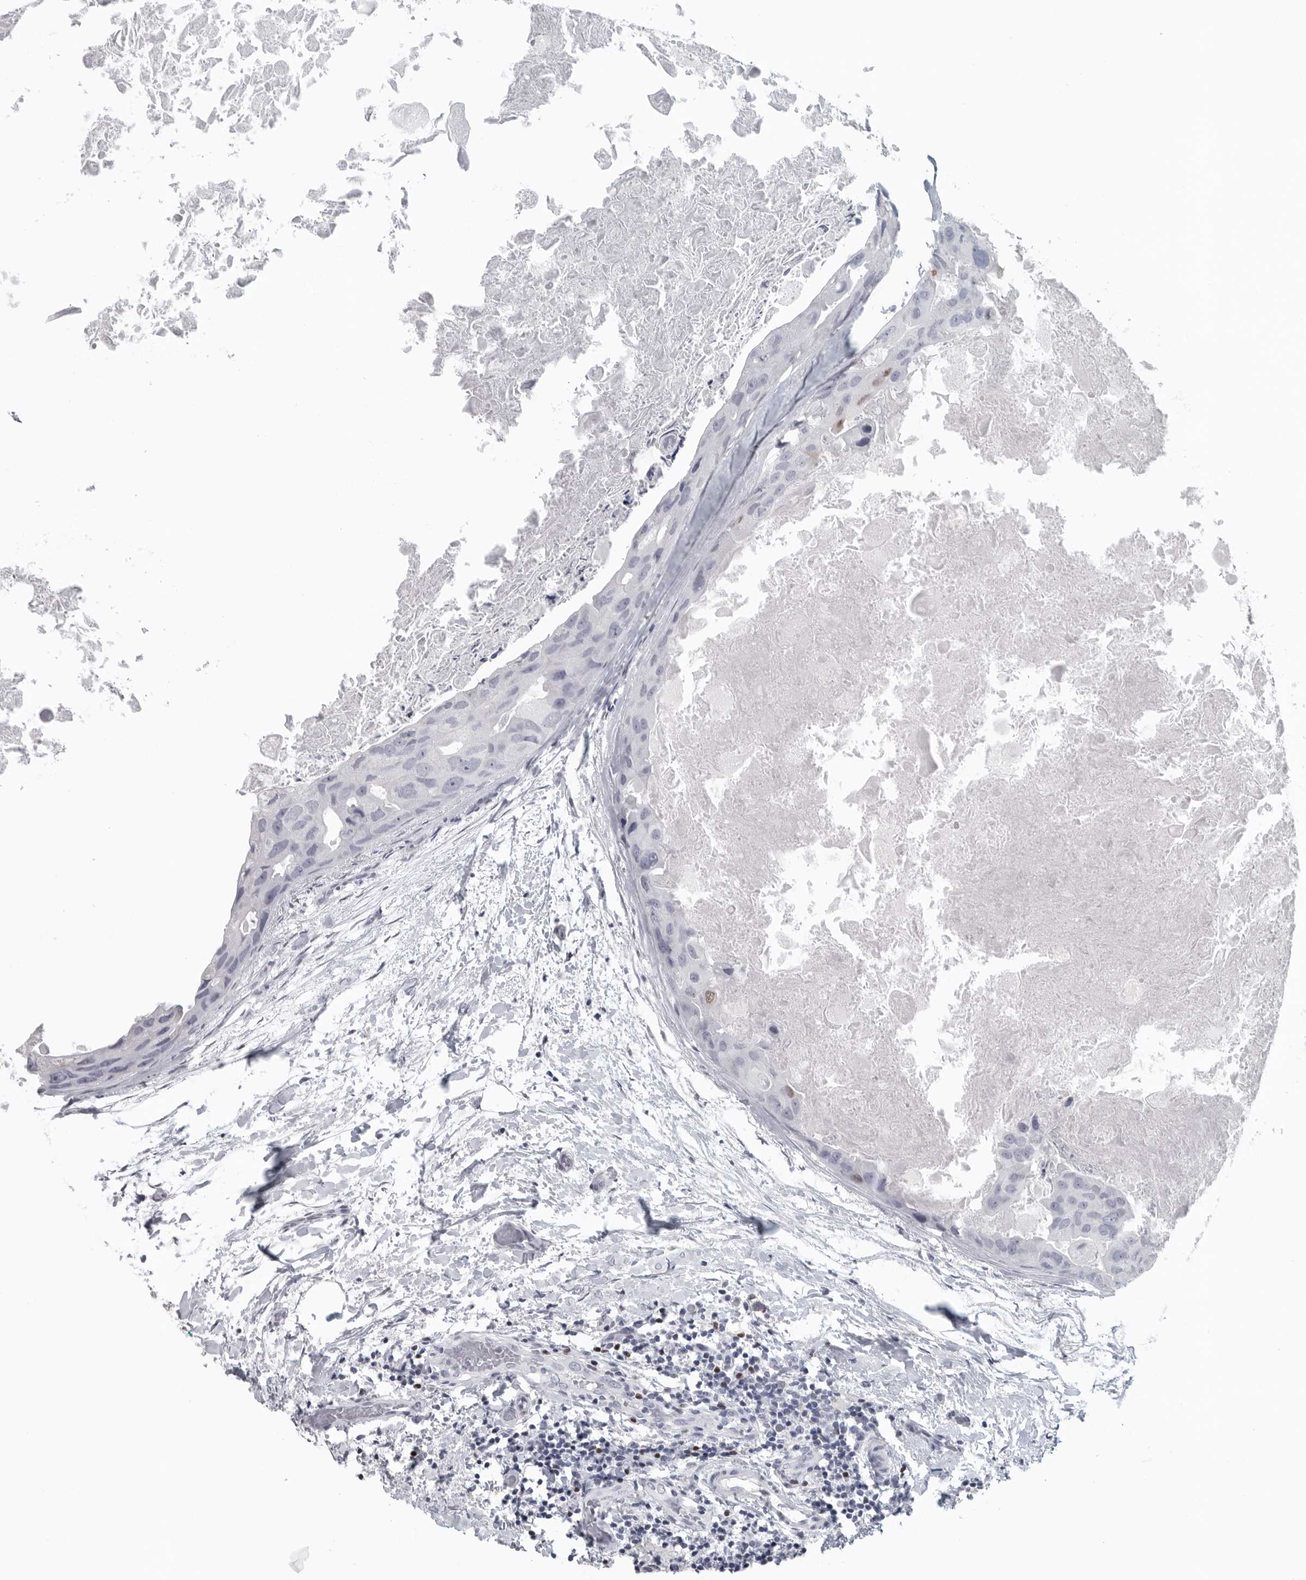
{"staining": {"intensity": "negative", "quantity": "none", "location": "none"}, "tissue": "breast cancer", "cell_type": "Tumor cells", "image_type": "cancer", "snomed": [{"axis": "morphology", "description": "Duct carcinoma"}, {"axis": "topography", "description": "Breast"}], "caption": "Histopathology image shows no protein positivity in tumor cells of breast invasive ductal carcinoma tissue.", "gene": "SATB2", "patient": {"sex": "female", "age": 62}}